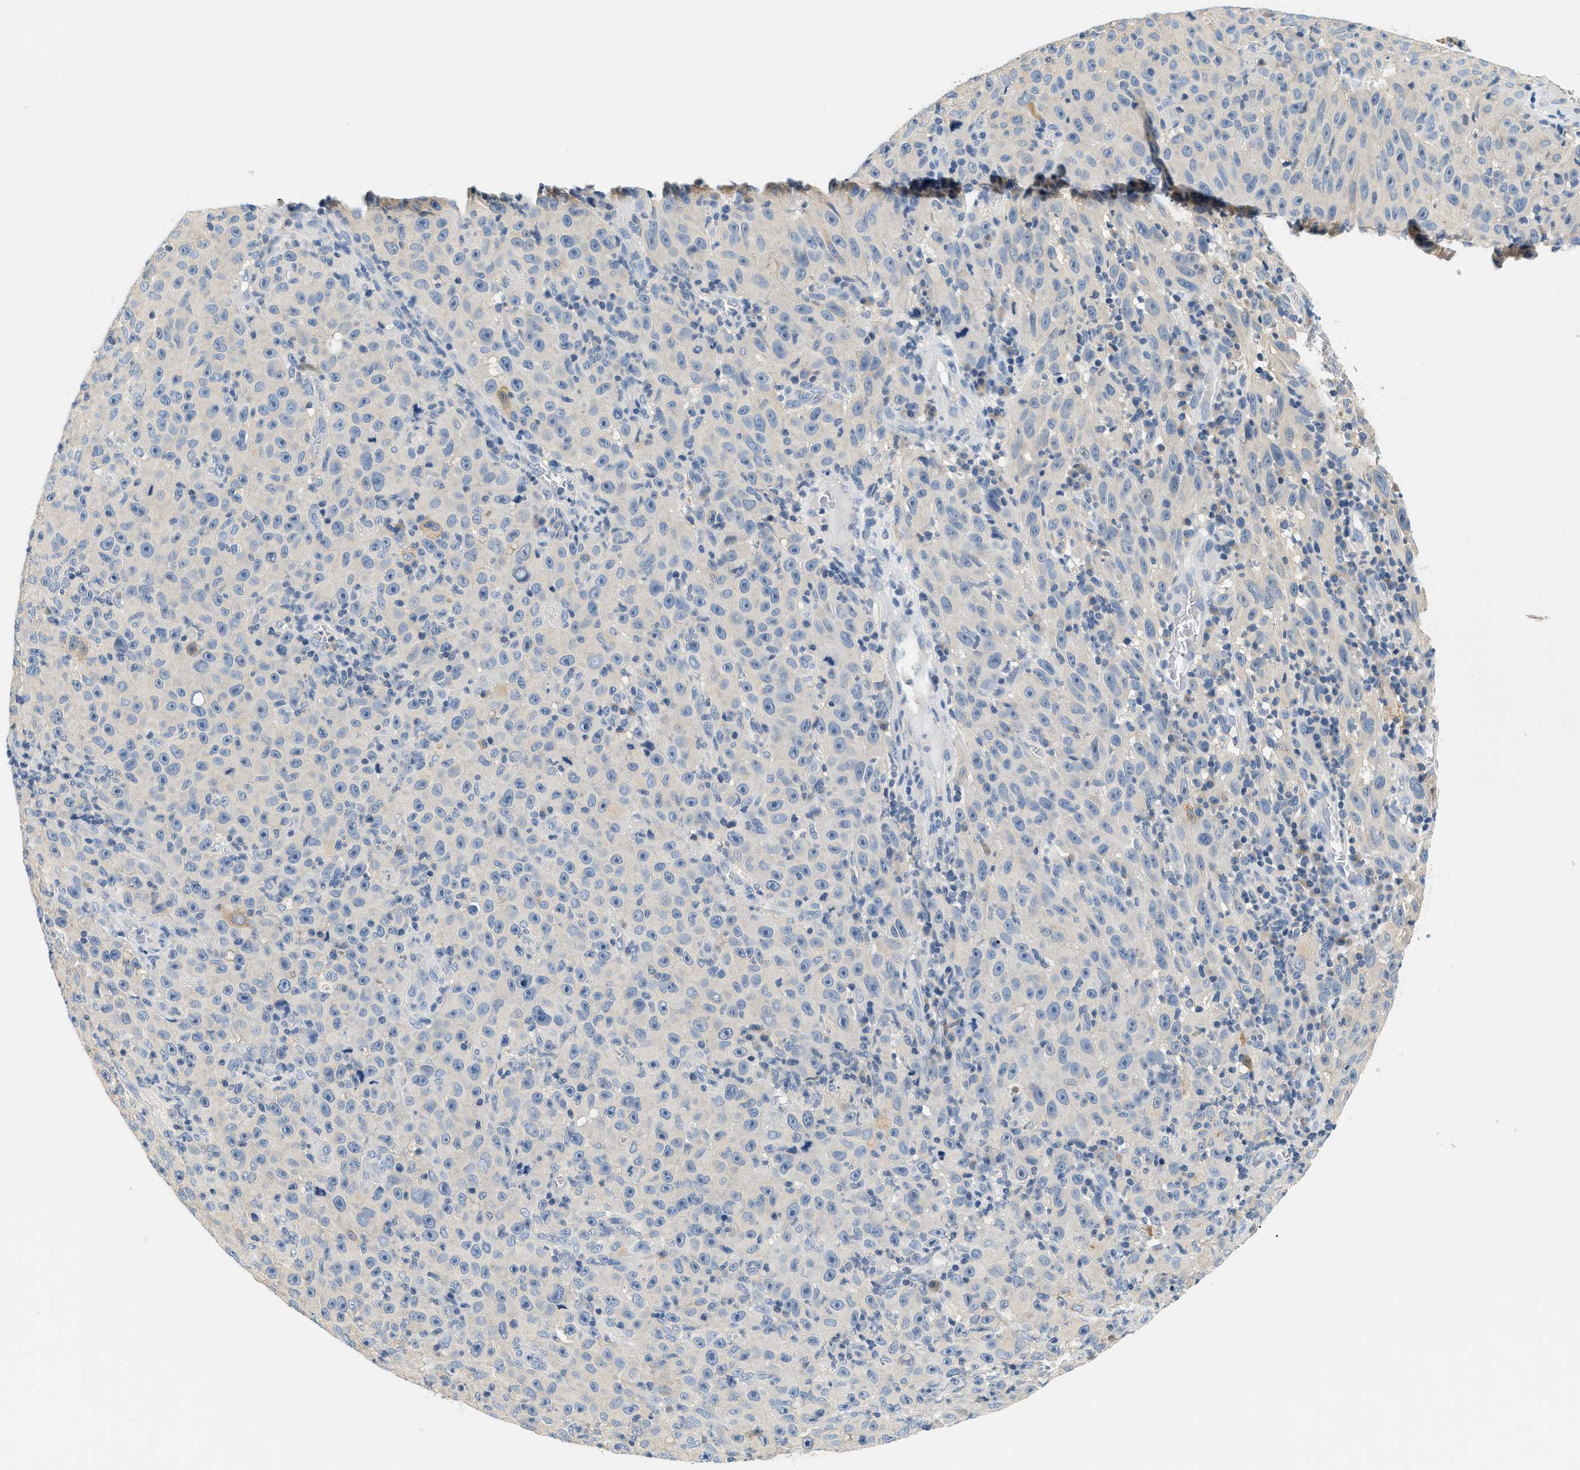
{"staining": {"intensity": "negative", "quantity": "none", "location": "none"}, "tissue": "melanoma", "cell_type": "Tumor cells", "image_type": "cancer", "snomed": [{"axis": "morphology", "description": "Malignant melanoma, NOS"}, {"axis": "topography", "description": "Skin"}], "caption": "Immunohistochemistry (IHC) photomicrograph of neoplastic tissue: human malignant melanoma stained with DAB (3,3'-diaminobenzidine) shows no significant protein positivity in tumor cells.", "gene": "SLC35E1", "patient": {"sex": "female", "age": 82}}